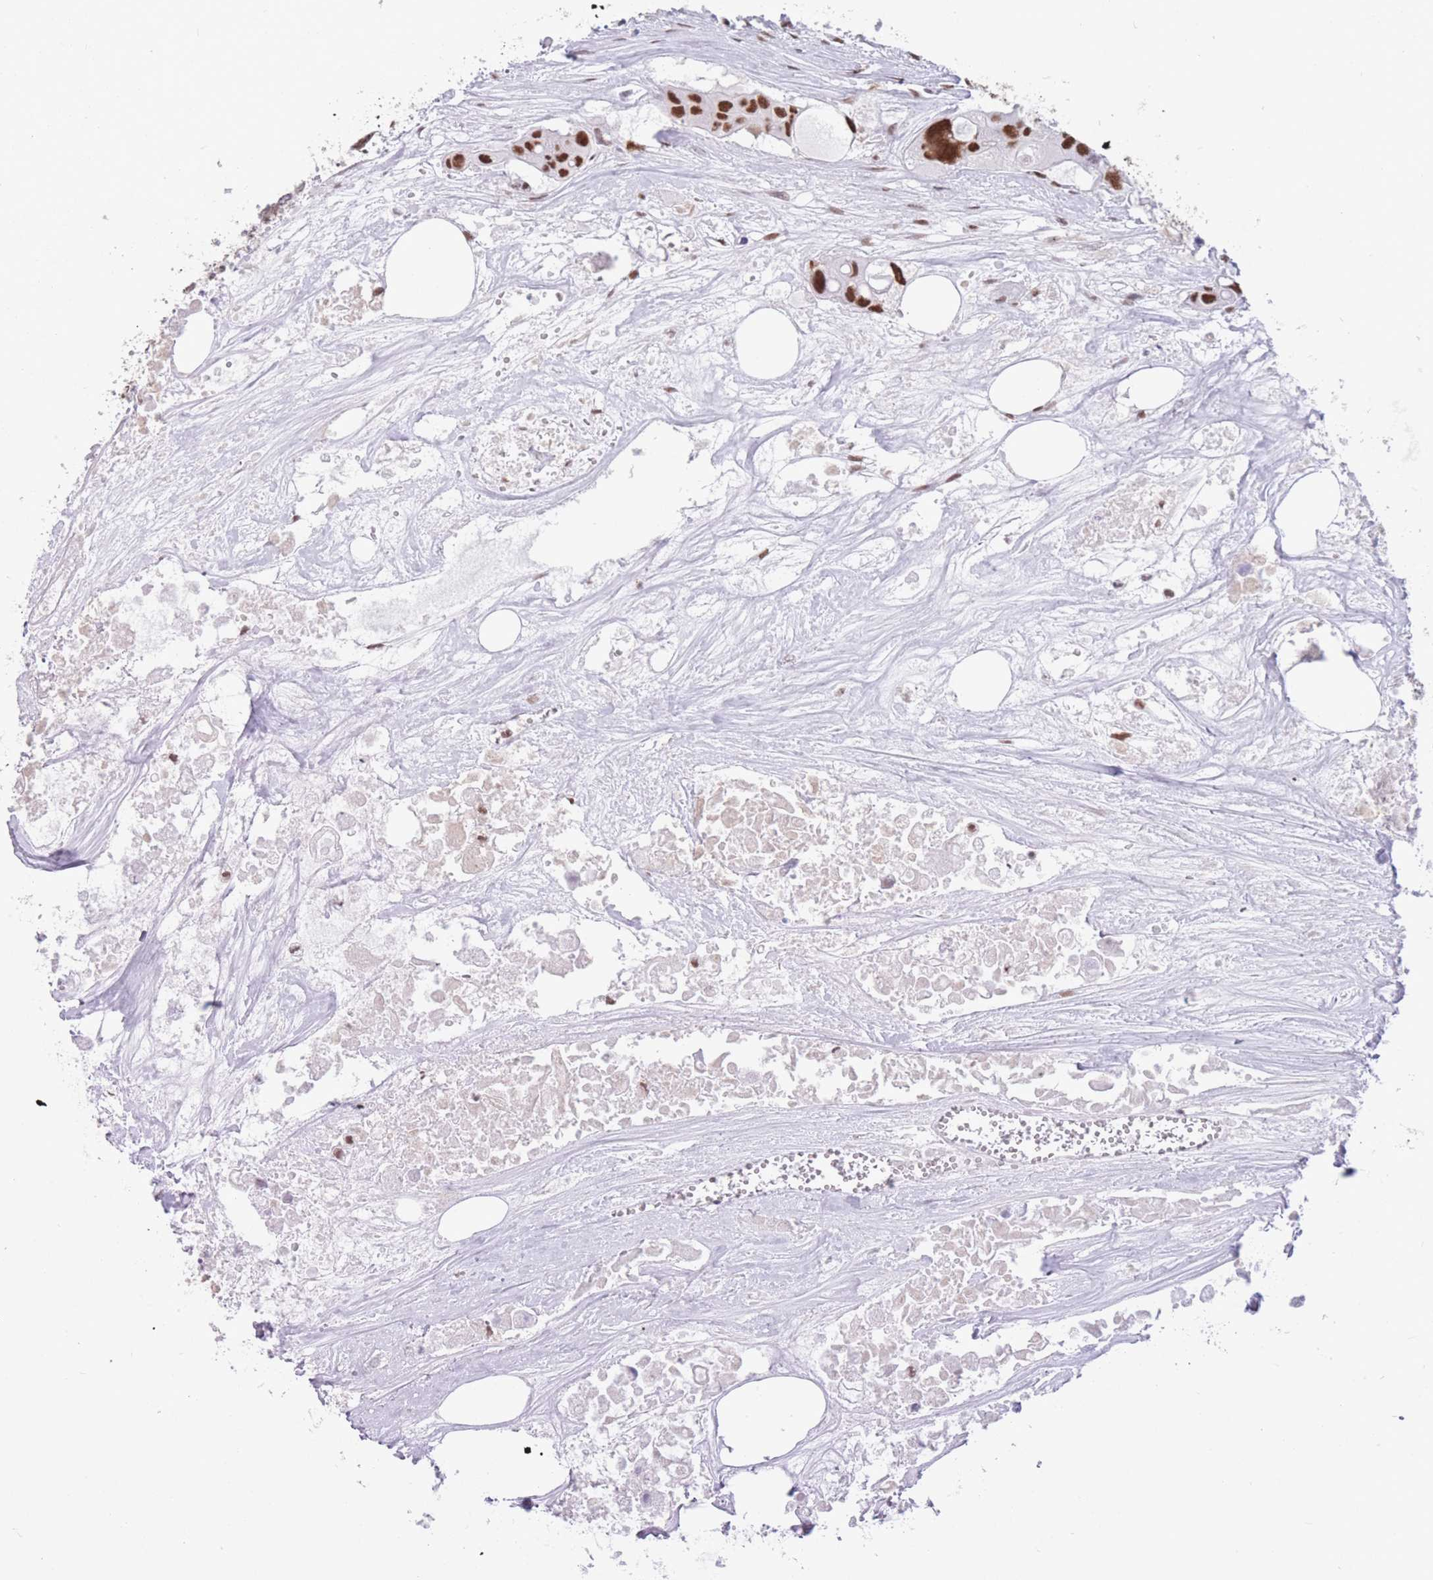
{"staining": {"intensity": "strong", "quantity": ">75%", "location": "nuclear"}, "tissue": "colorectal cancer", "cell_type": "Tumor cells", "image_type": "cancer", "snomed": [{"axis": "morphology", "description": "Adenocarcinoma, NOS"}, {"axis": "topography", "description": "Colon"}], "caption": "DAB (3,3'-diaminobenzidine) immunohistochemical staining of colorectal cancer (adenocarcinoma) exhibits strong nuclear protein positivity in about >75% of tumor cells. (brown staining indicates protein expression, while blue staining denotes nuclei).", "gene": "HNRNPUL1", "patient": {"sex": "male", "age": 77}}